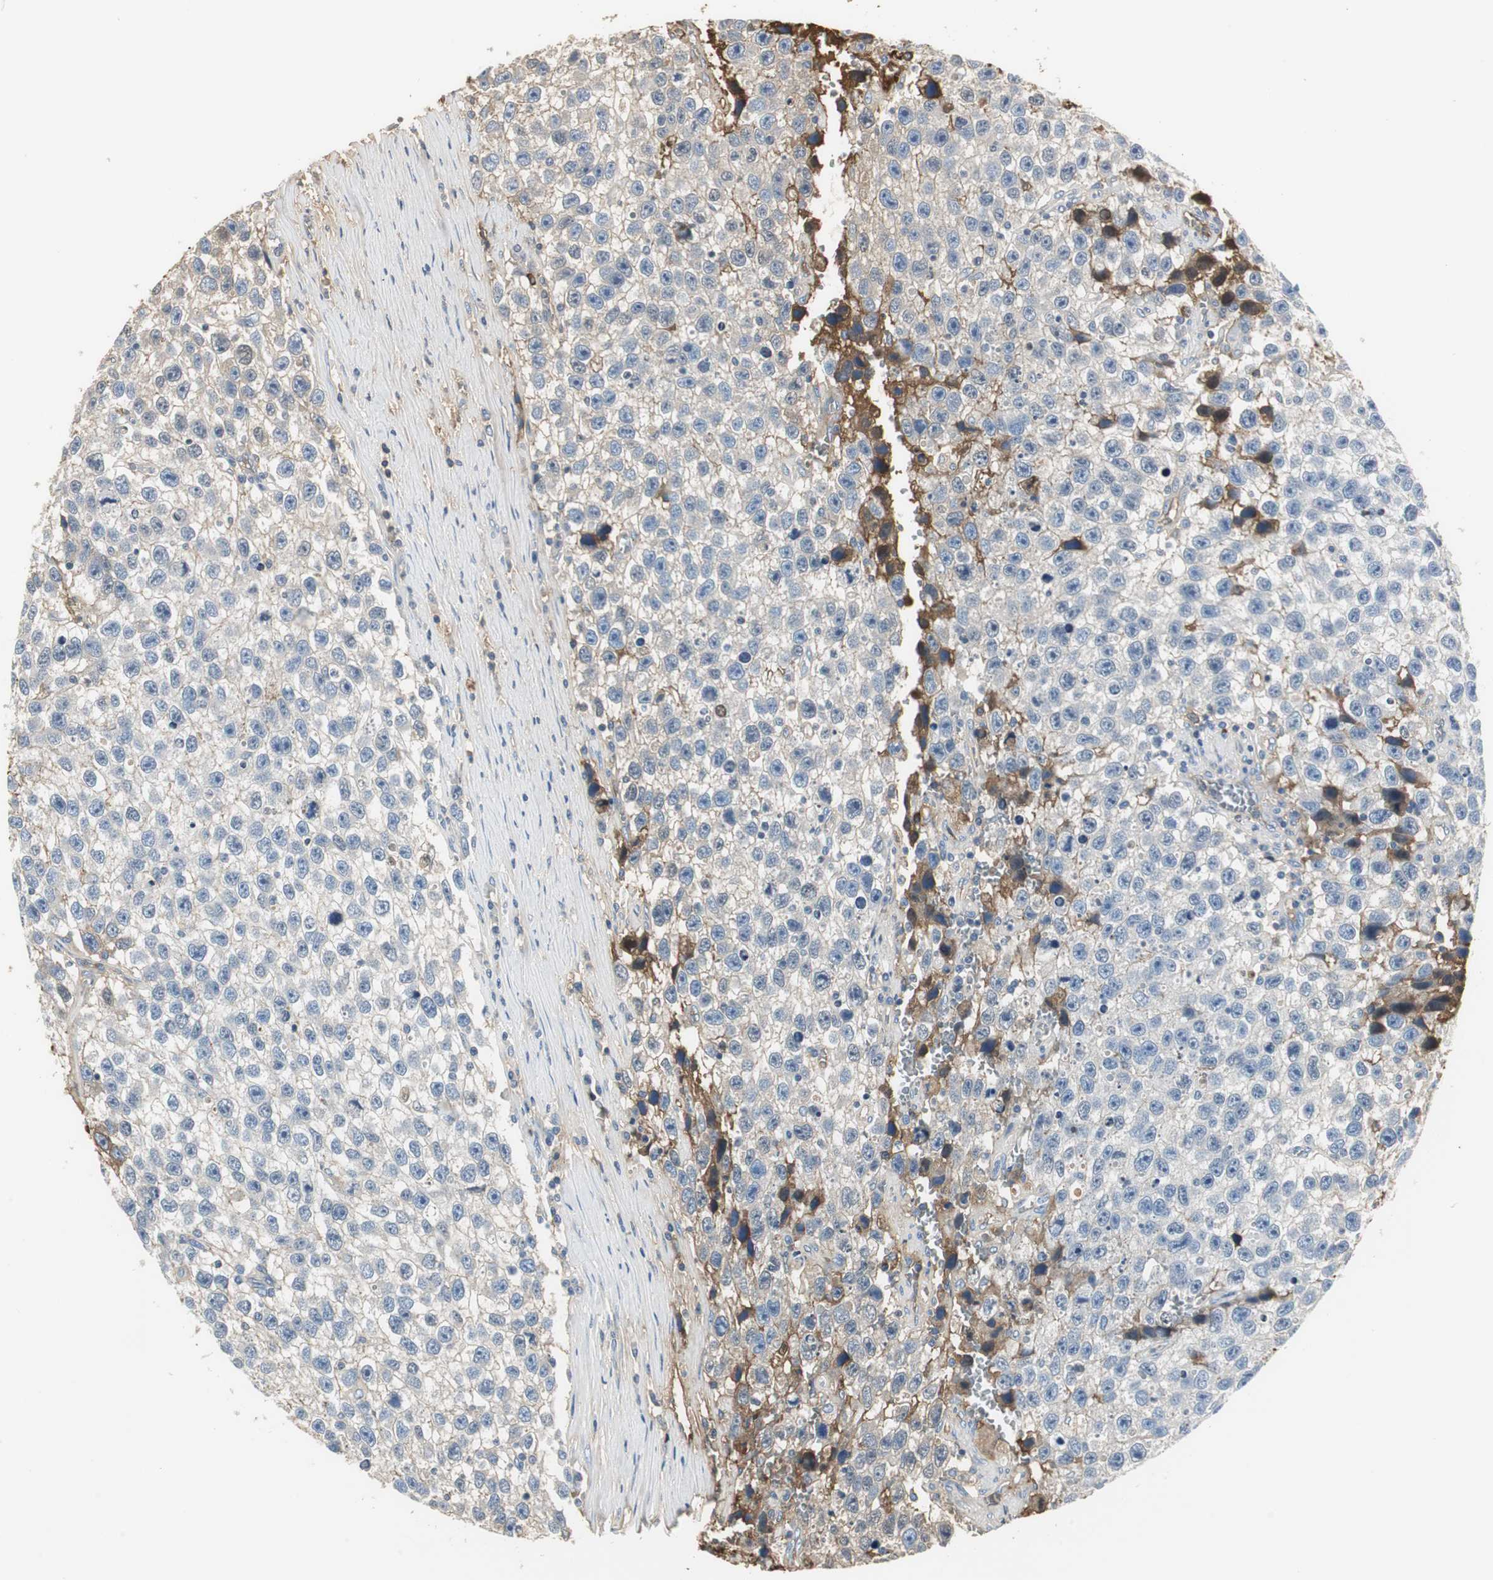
{"staining": {"intensity": "negative", "quantity": "none", "location": "none"}, "tissue": "testis cancer", "cell_type": "Tumor cells", "image_type": "cancer", "snomed": [{"axis": "morphology", "description": "Seminoma, NOS"}, {"axis": "topography", "description": "Testis"}], "caption": "Immunohistochemistry of human seminoma (testis) demonstrates no expression in tumor cells.", "gene": "IGHA1", "patient": {"sex": "male", "age": 33}}